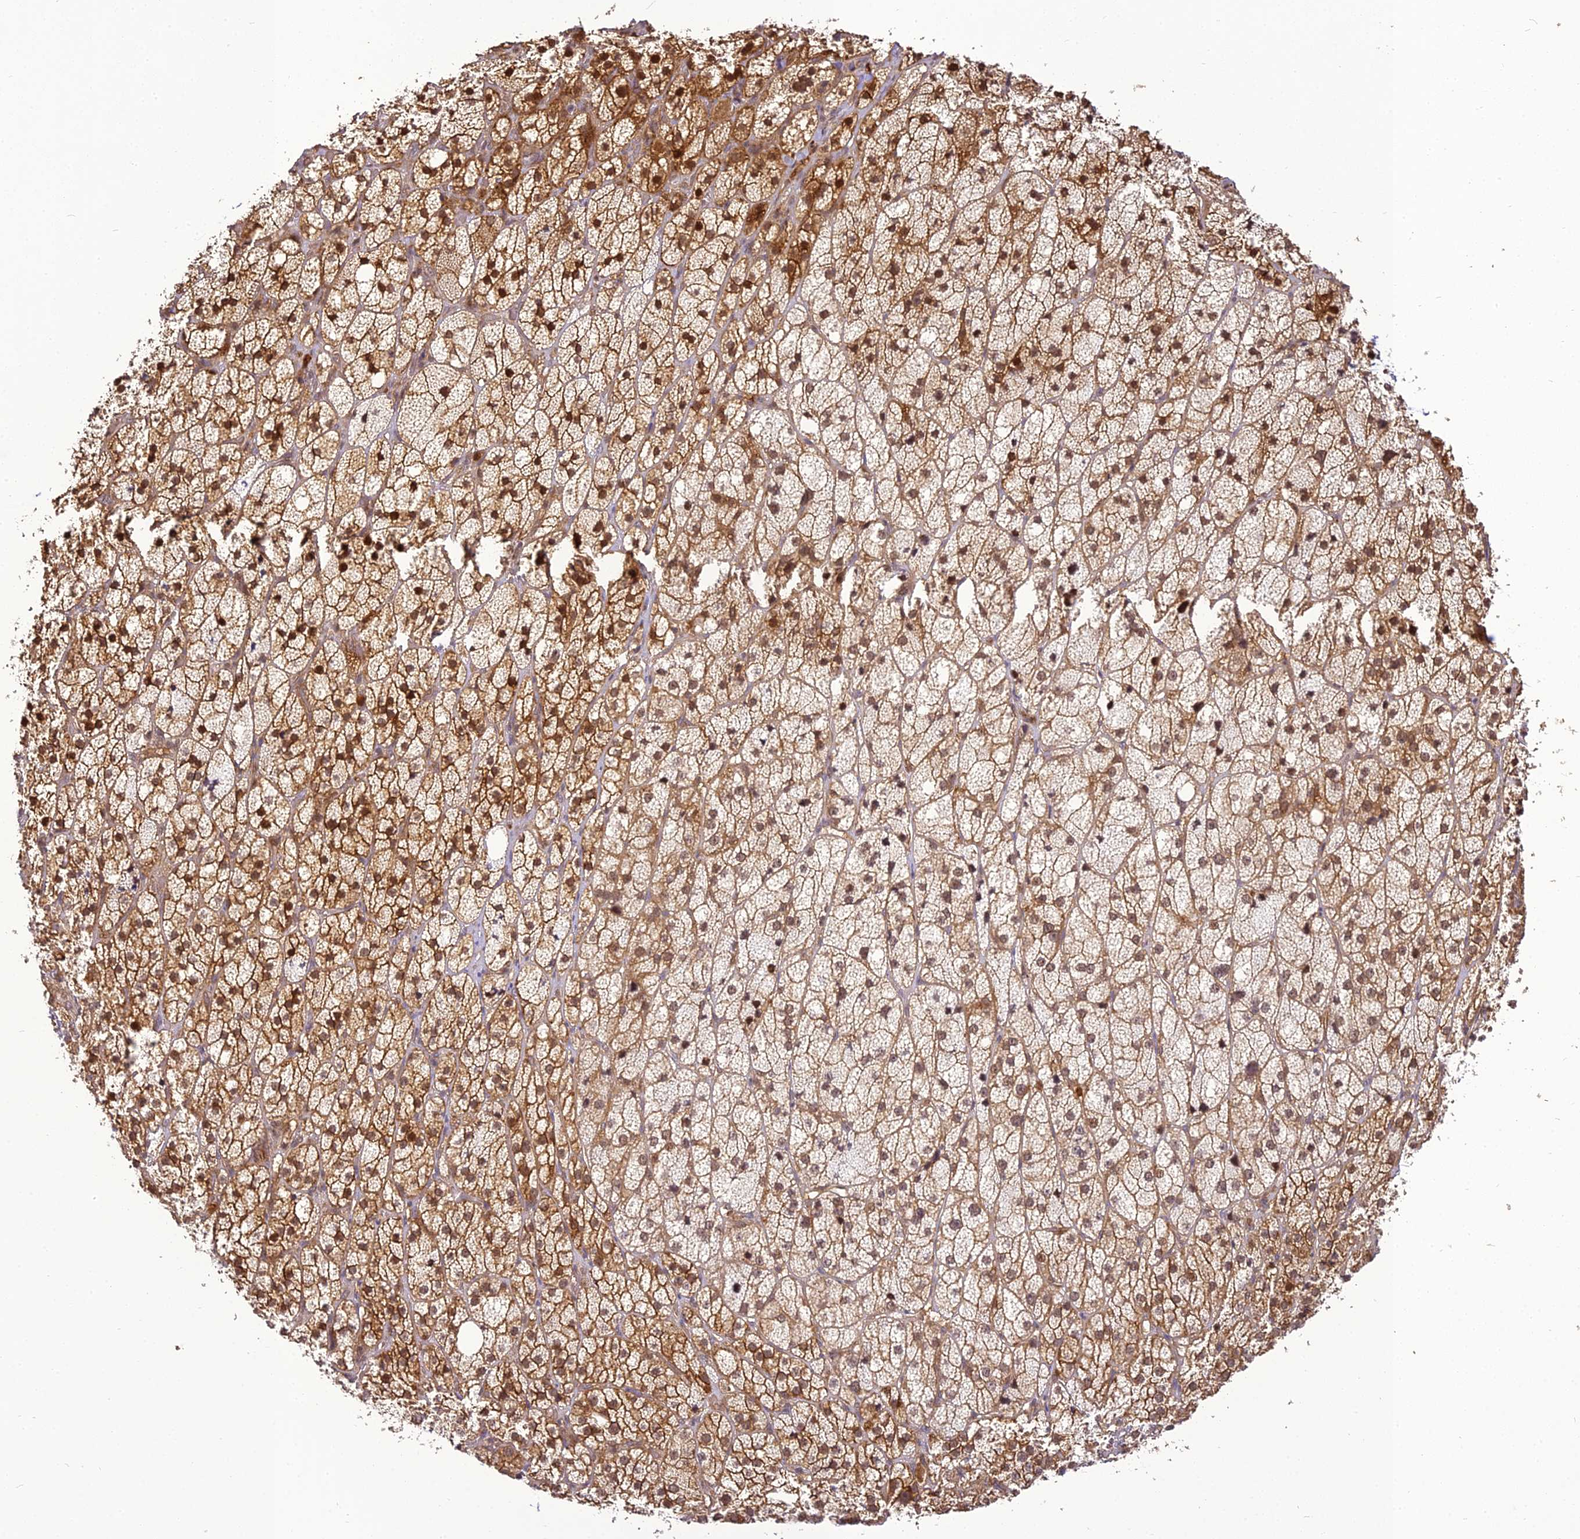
{"staining": {"intensity": "strong", "quantity": "25%-75%", "location": "cytoplasmic/membranous"}, "tissue": "adrenal gland", "cell_type": "Glandular cells", "image_type": "normal", "snomed": [{"axis": "morphology", "description": "Normal tissue, NOS"}, {"axis": "topography", "description": "Adrenal gland"}], "caption": "This image displays IHC staining of normal adrenal gland, with high strong cytoplasmic/membranous expression in approximately 25%-75% of glandular cells.", "gene": "BCDIN3D", "patient": {"sex": "male", "age": 61}}